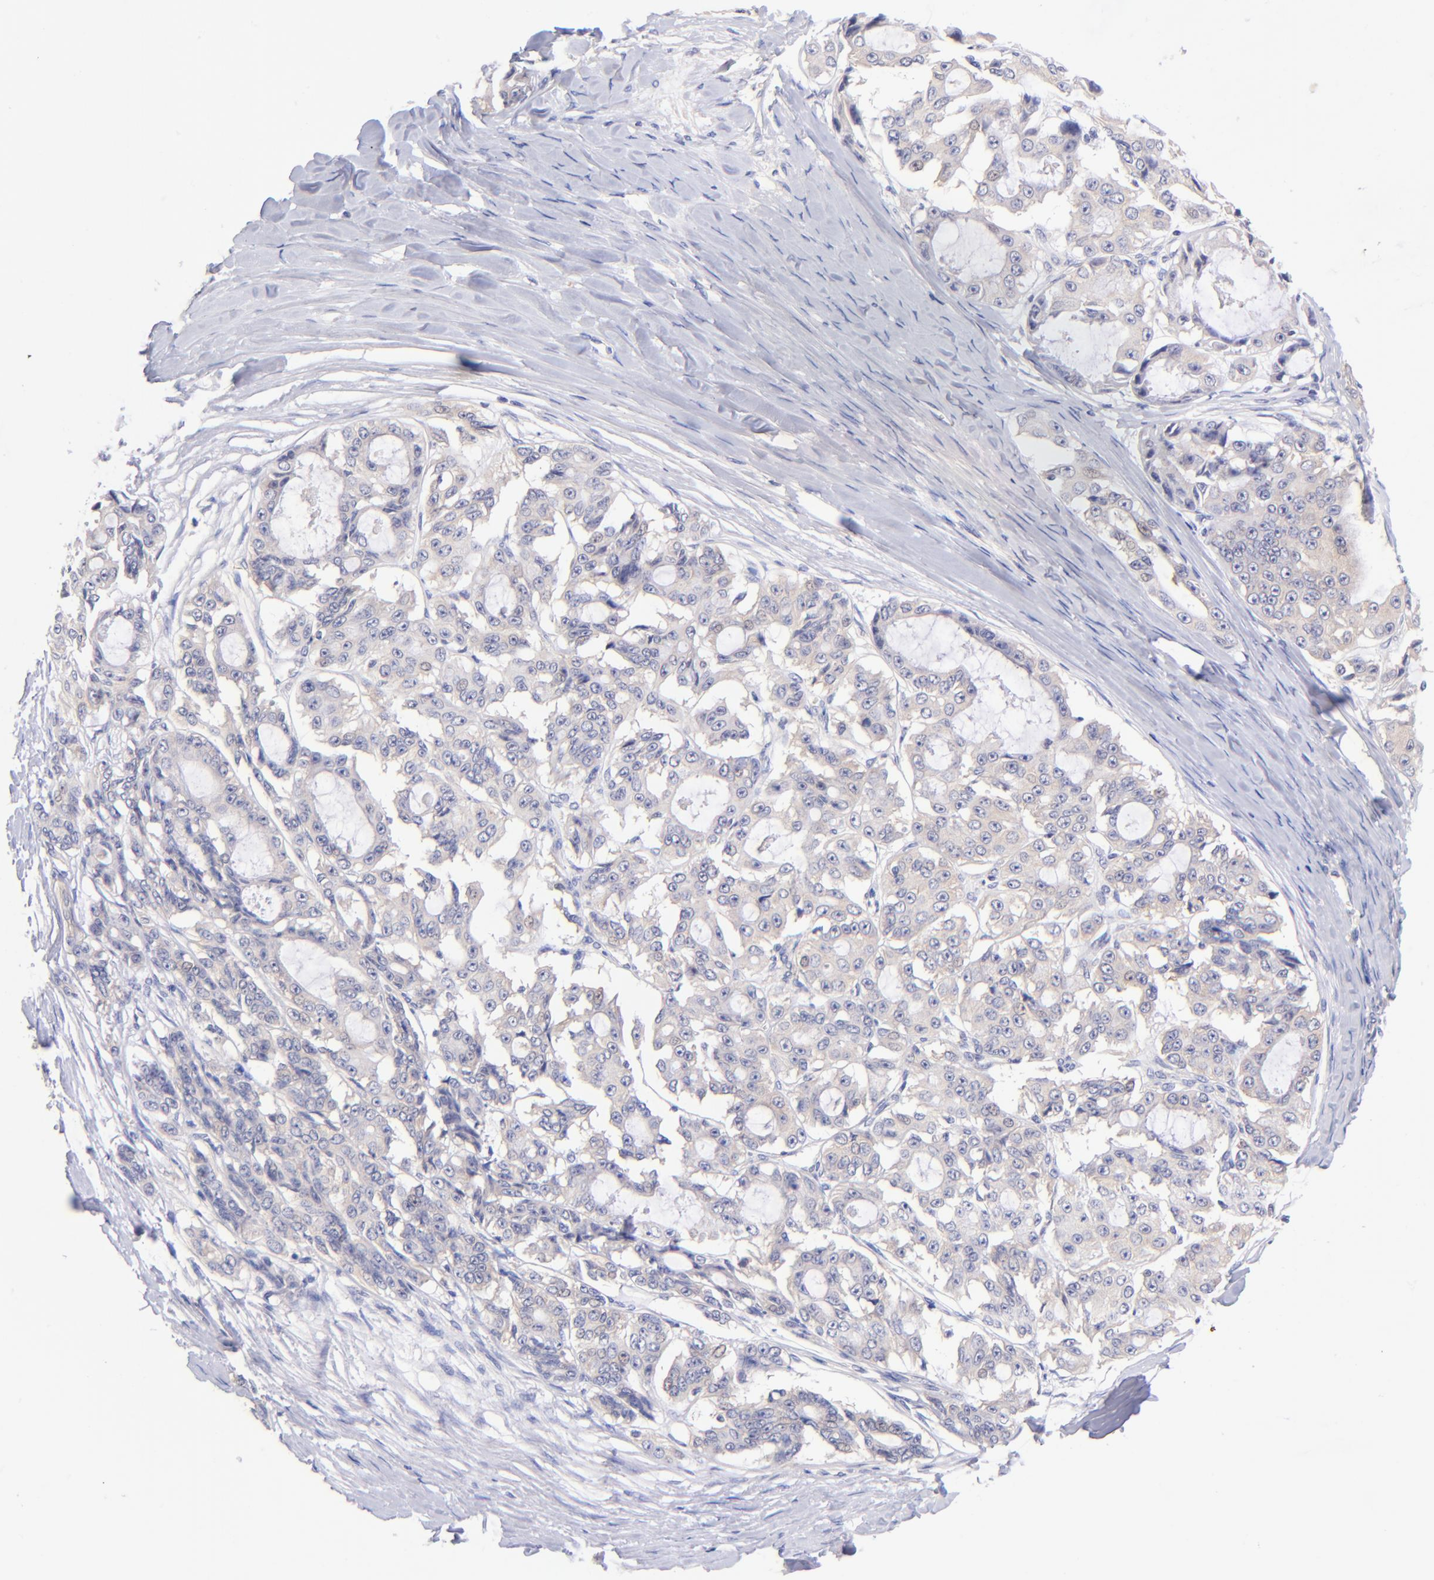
{"staining": {"intensity": "weak", "quantity": "<25%", "location": "cytoplasmic/membranous"}, "tissue": "ovarian cancer", "cell_type": "Tumor cells", "image_type": "cancer", "snomed": [{"axis": "morphology", "description": "Carcinoma, endometroid"}, {"axis": "topography", "description": "Ovary"}], "caption": "This is a histopathology image of immunohistochemistry (IHC) staining of ovarian endometroid carcinoma, which shows no positivity in tumor cells.", "gene": "RPL11", "patient": {"sex": "female", "age": 61}}